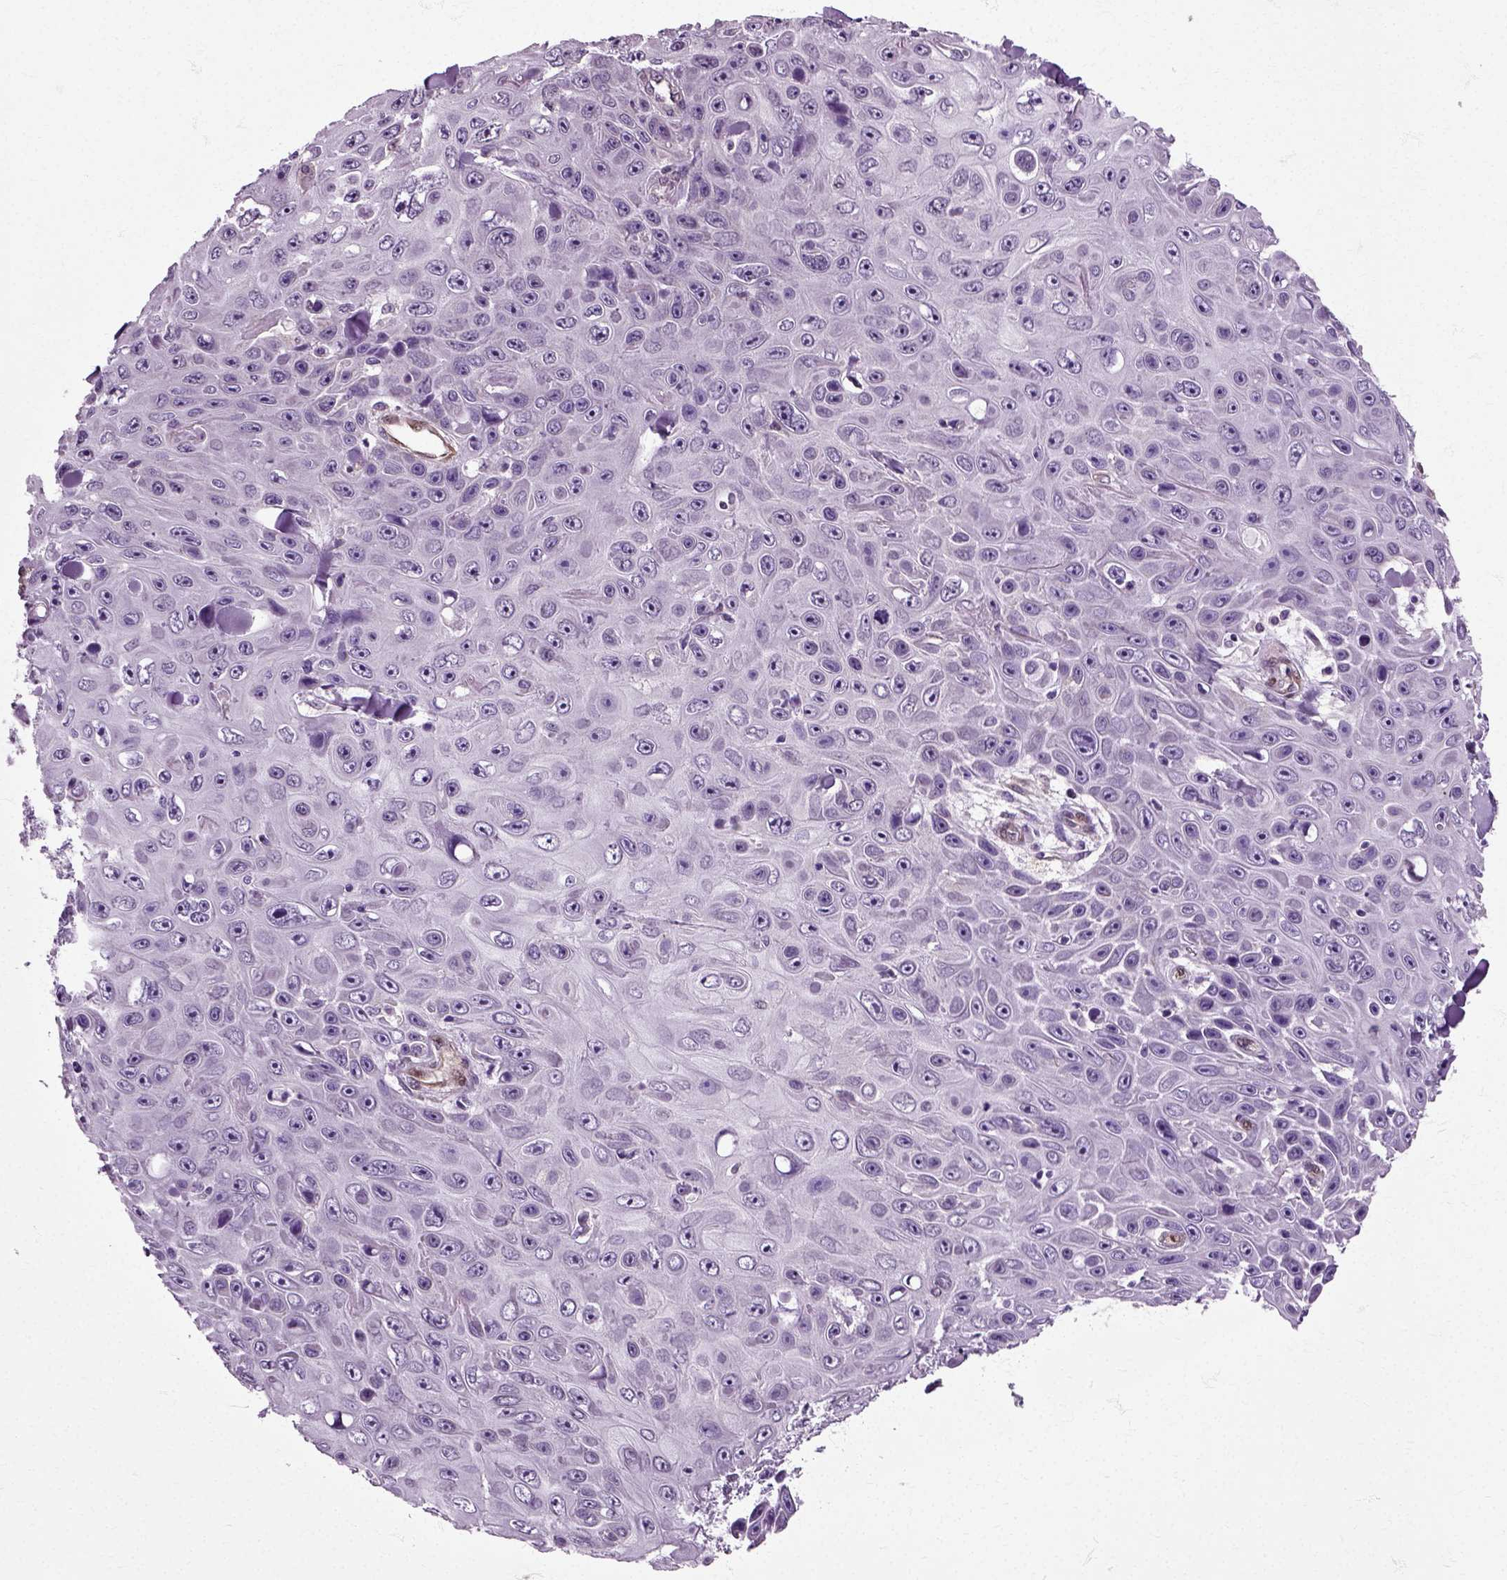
{"staining": {"intensity": "negative", "quantity": "none", "location": "none"}, "tissue": "skin cancer", "cell_type": "Tumor cells", "image_type": "cancer", "snomed": [{"axis": "morphology", "description": "Squamous cell carcinoma, NOS"}, {"axis": "topography", "description": "Skin"}], "caption": "Human skin squamous cell carcinoma stained for a protein using IHC demonstrates no expression in tumor cells.", "gene": "HSPA2", "patient": {"sex": "male", "age": 82}}